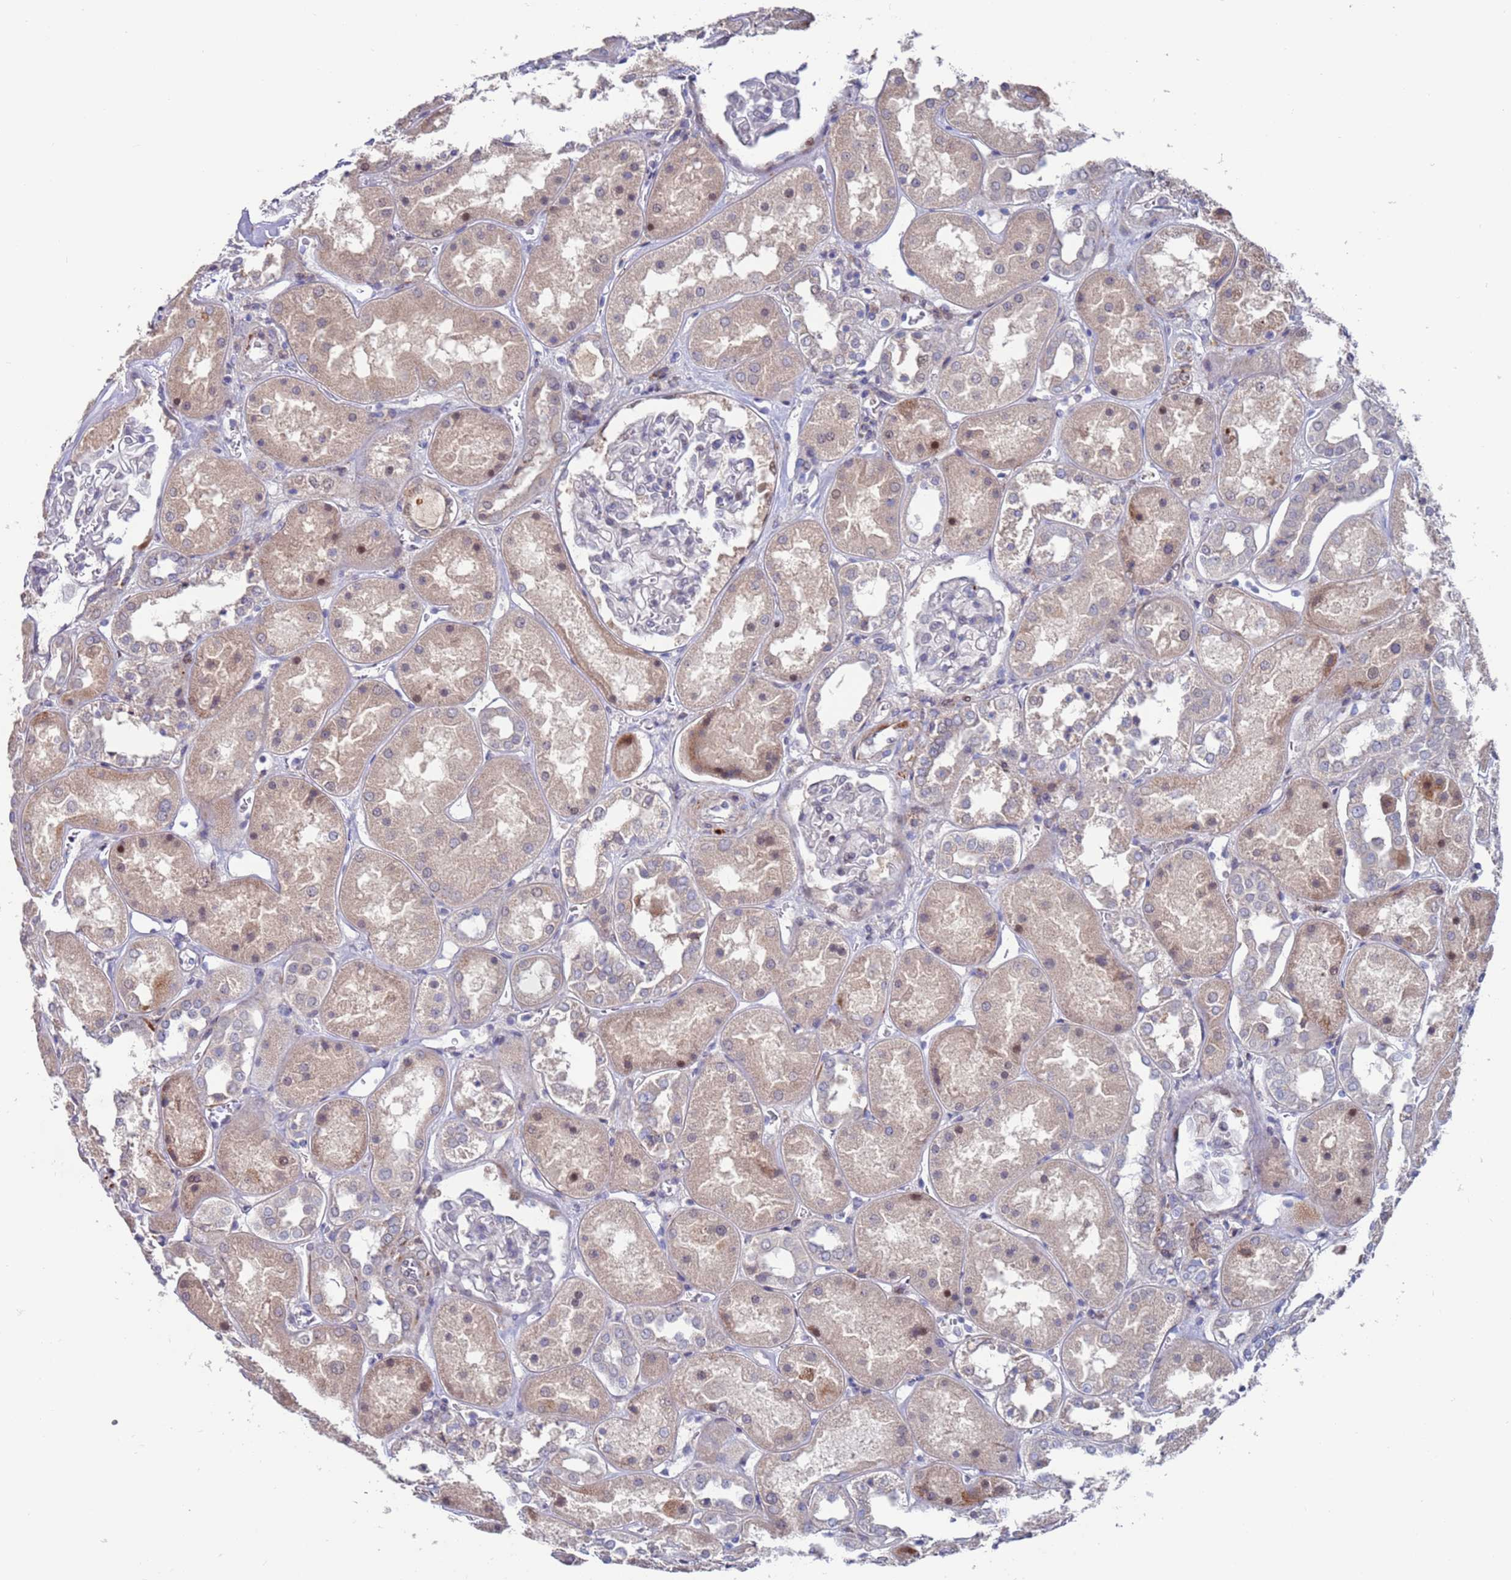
{"staining": {"intensity": "negative", "quantity": "none", "location": "none"}, "tissue": "kidney", "cell_type": "Cells in glomeruli", "image_type": "normal", "snomed": [{"axis": "morphology", "description": "Normal tissue, NOS"}, {"axis": "topography", "description": "Kidney"}], "caption": "Histopathology image shows no significant protein positivity in cells in glomeruli of normal kidney. (DAB immunohistochemistry (IHC), high magnification).", "gene": "FBXO27", "patient": {"sex": "male", "age": 70}}